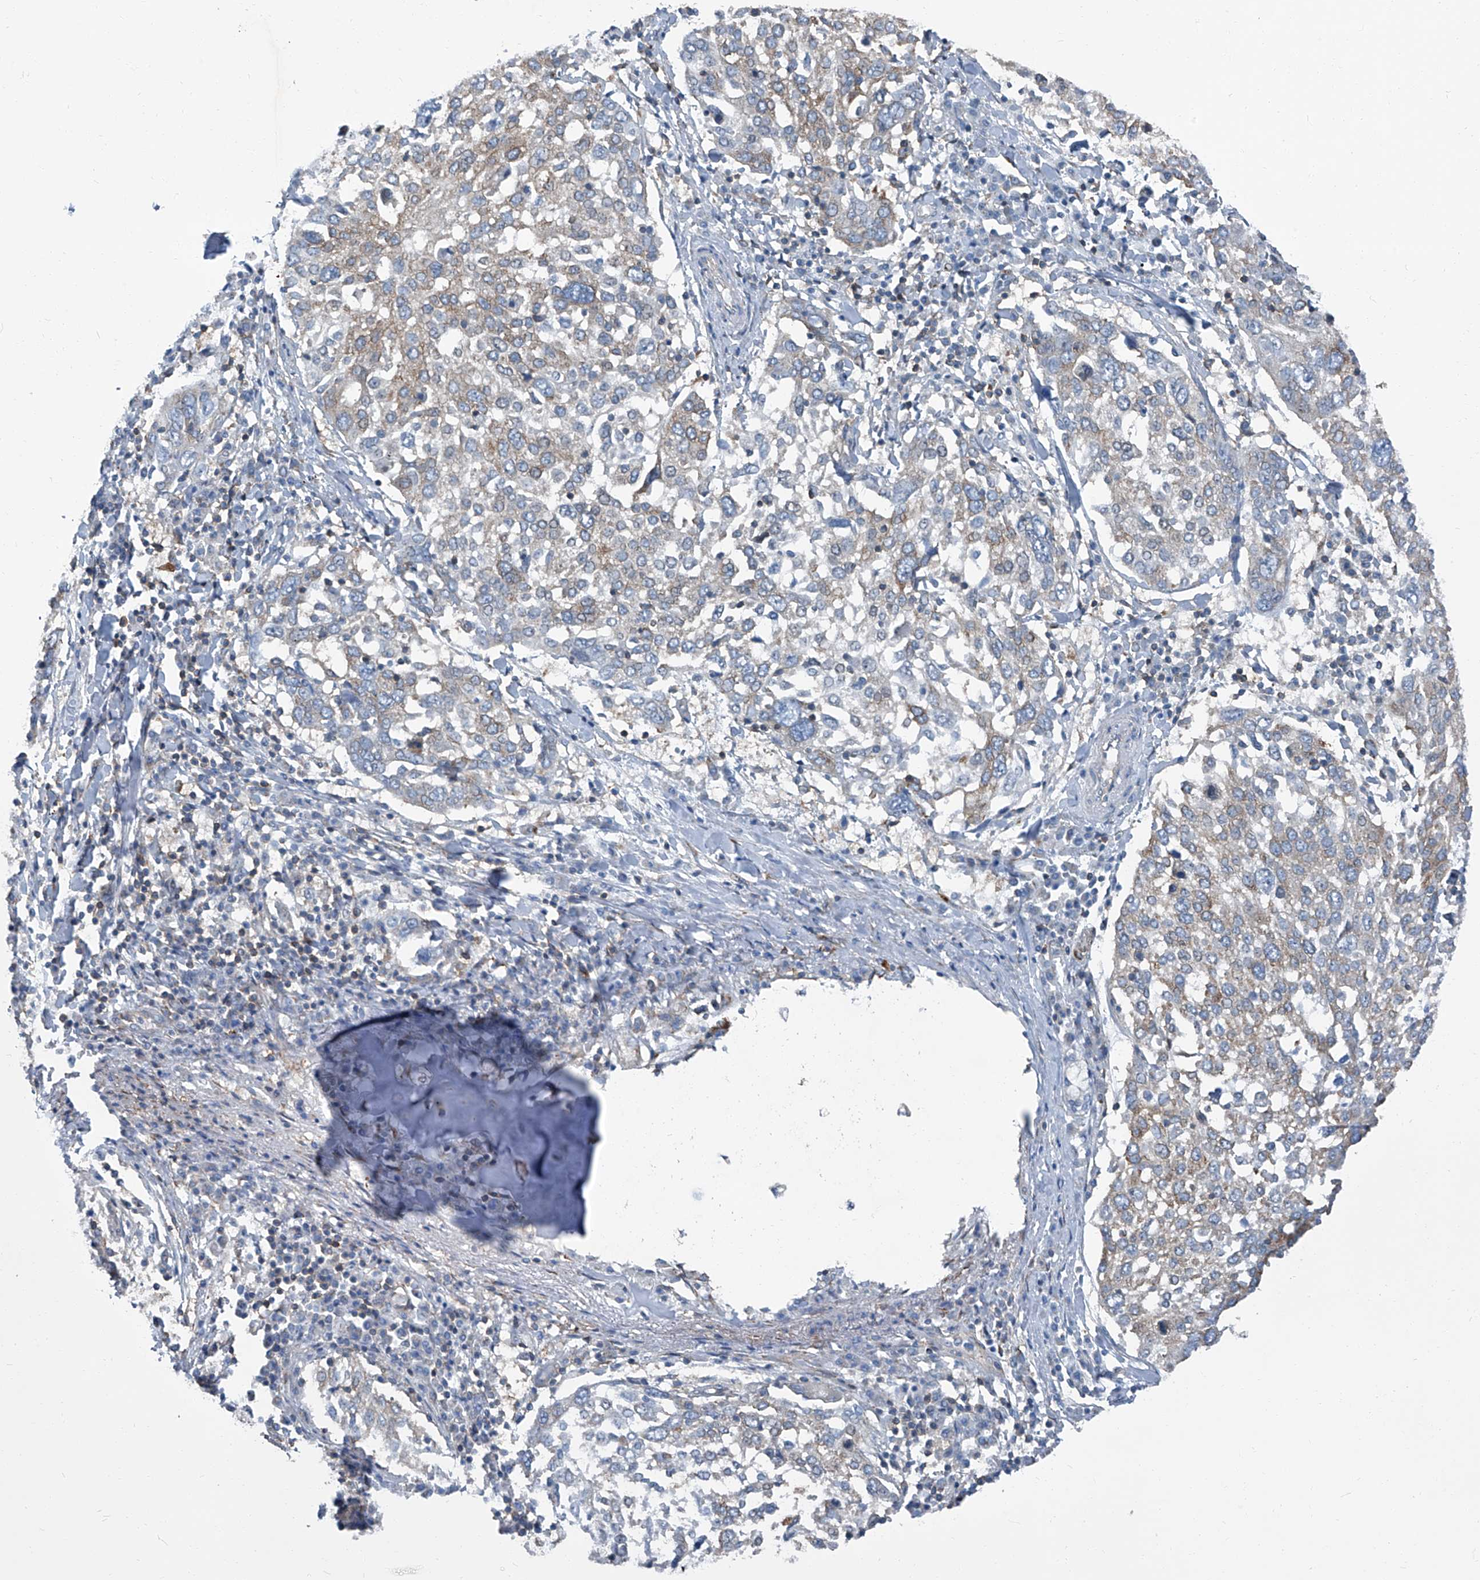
{"staining": {"intensity": "weak", "quantity": "25%-75%", "location": "cytoplasmic/membranous"}, "tissue": "lung cancer", "cell_type": "Tumor cells", "image_type": "cancer", "snomed": [{"axis": "morphology", "description": "Squamous cell carcinoma, NOS"}, {"axis": "topography", "description": "Lung"}], "caption": "Lung squamous cell carcinoma was stained to show a protein in brown. There is low levels of weak cytoplasmic/membranous expression in about 25%-75% of tumor cells.", "gene": "SEPTIN7", "patient": {"sex": "male", "age": 65}}